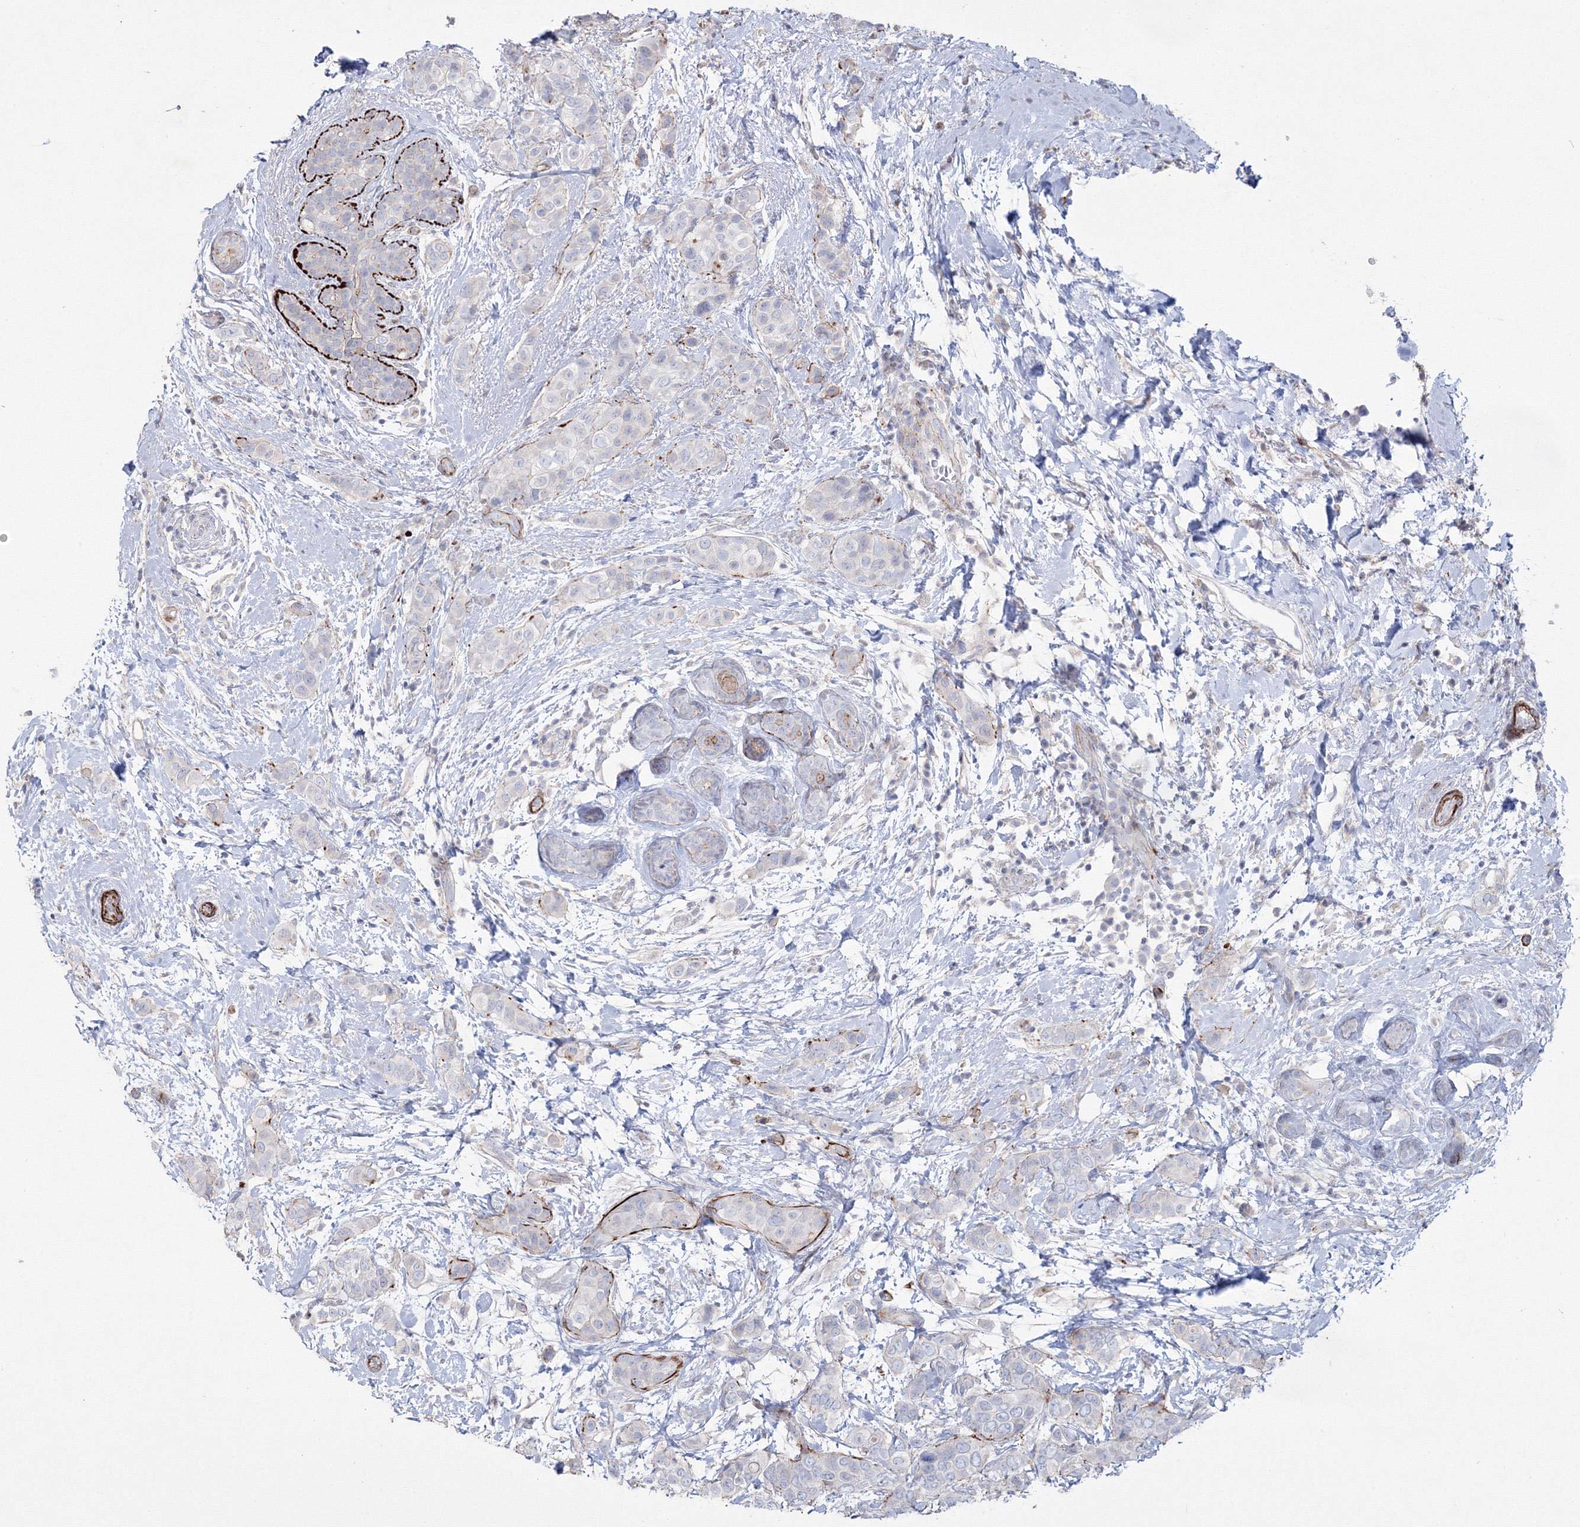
{"staining": {"intensity": "negative", "quantity": "none", "location": "none"}, "tissue": "breast cancer", "cell_type": "Tumor cells", "image_type": "cancer", "snomed": [{"axis": "morphology", "description": "Lobular carcinoma"}, {"axis": "topography", "description": "Breast"}], "caption": "This is an IHC micrograph of human breast lobular carcinoma. There is no staining in tumor cells.", "gene": "GPR82", "patient": {"sex": "female", "age": 51}}